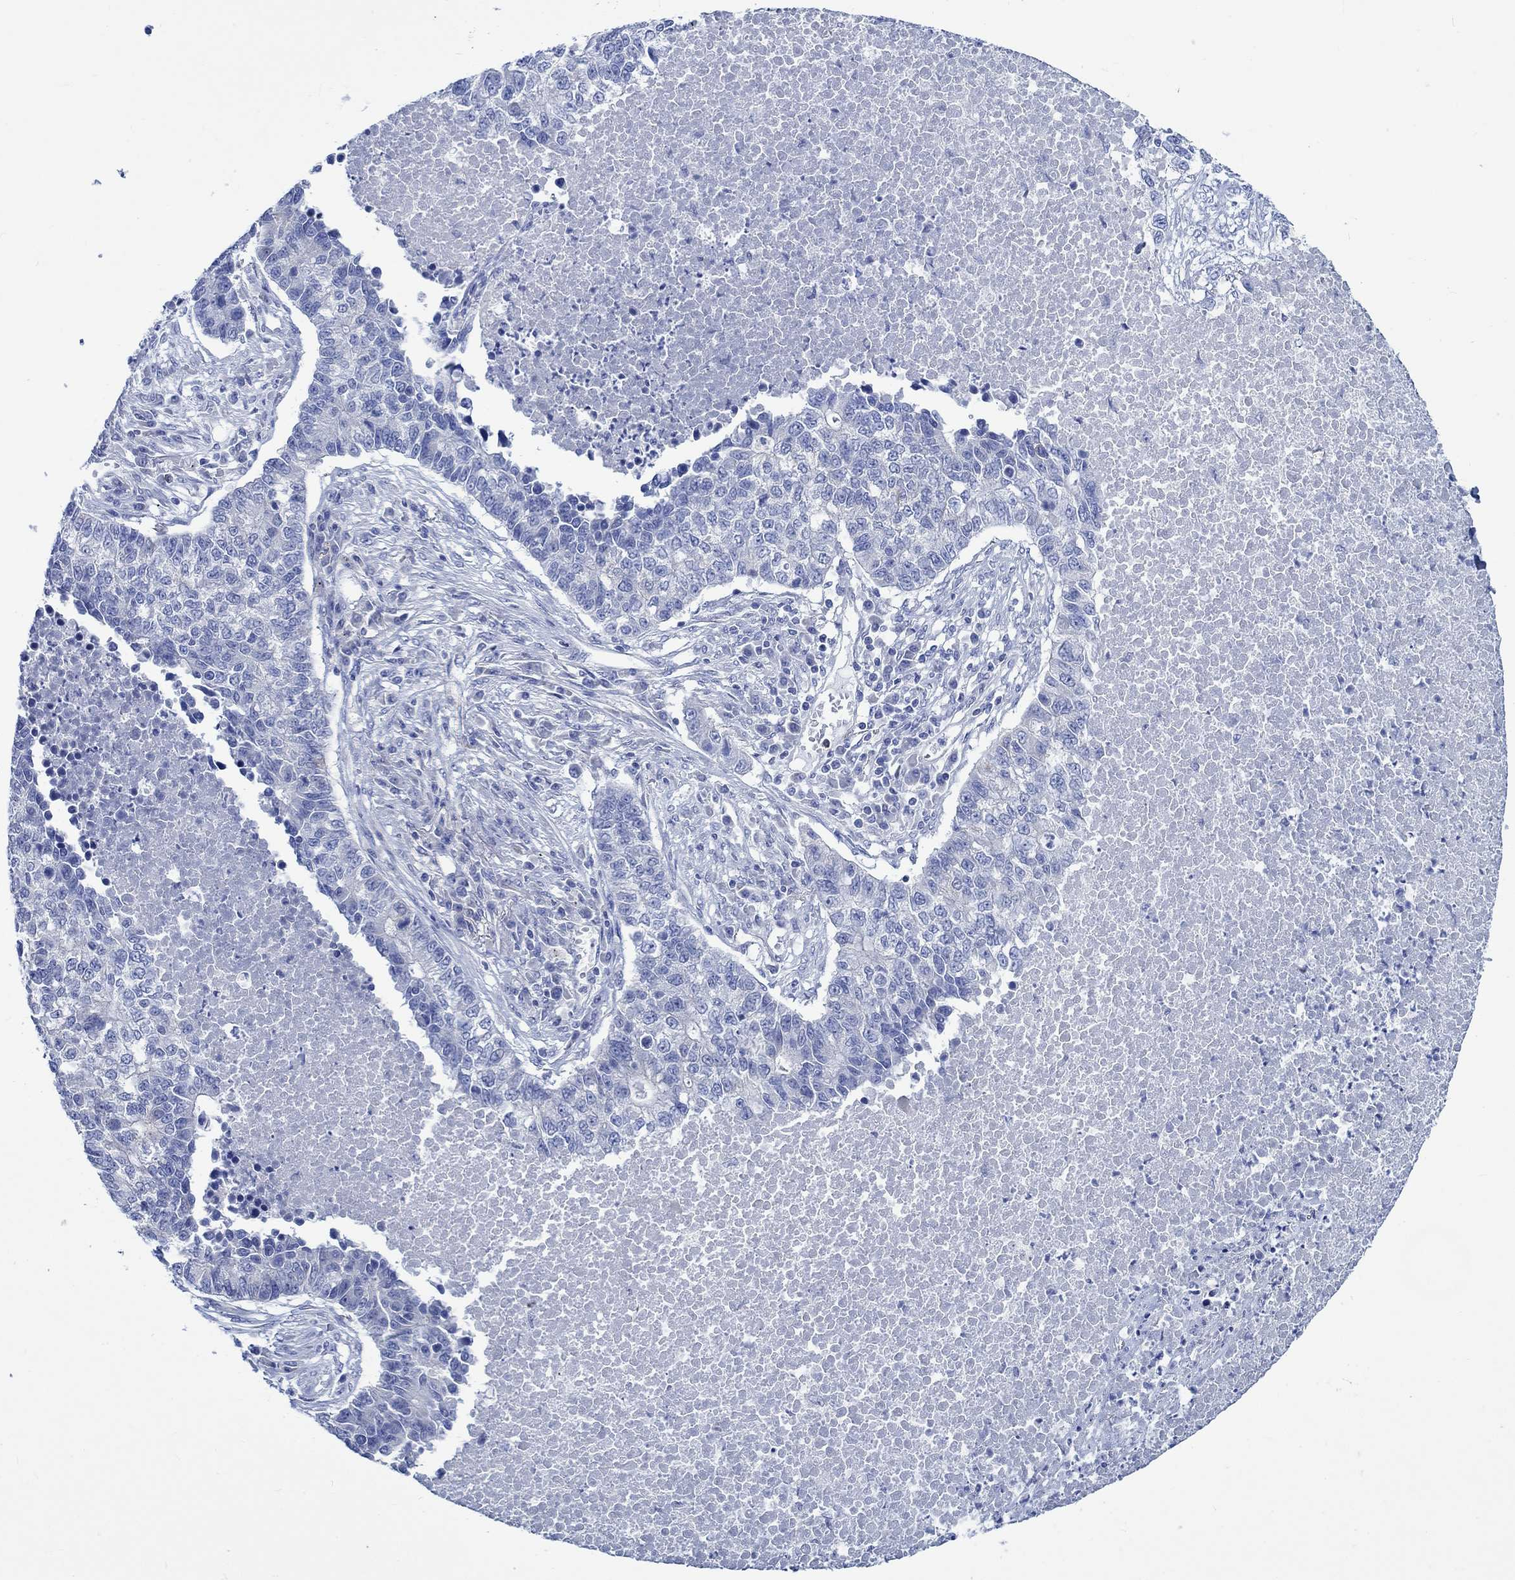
{"staining": {"intensity": "negative", "quantity": "none", "location": "none"}, "tissue": "lung cancer", "cell_type": "Tumor cells", "image_type": "cancer", "snomed": [{"axis": "morphology", "description": "Adenocarcinoma, NOS"}, {"axis": "topography", "description": "Lung"}], "caption": "The photomicrograph displays no staining of tumor cells in lung cancer.", "gene": "PTPRN2", "patient": {"sex": "male", "age": 57}}